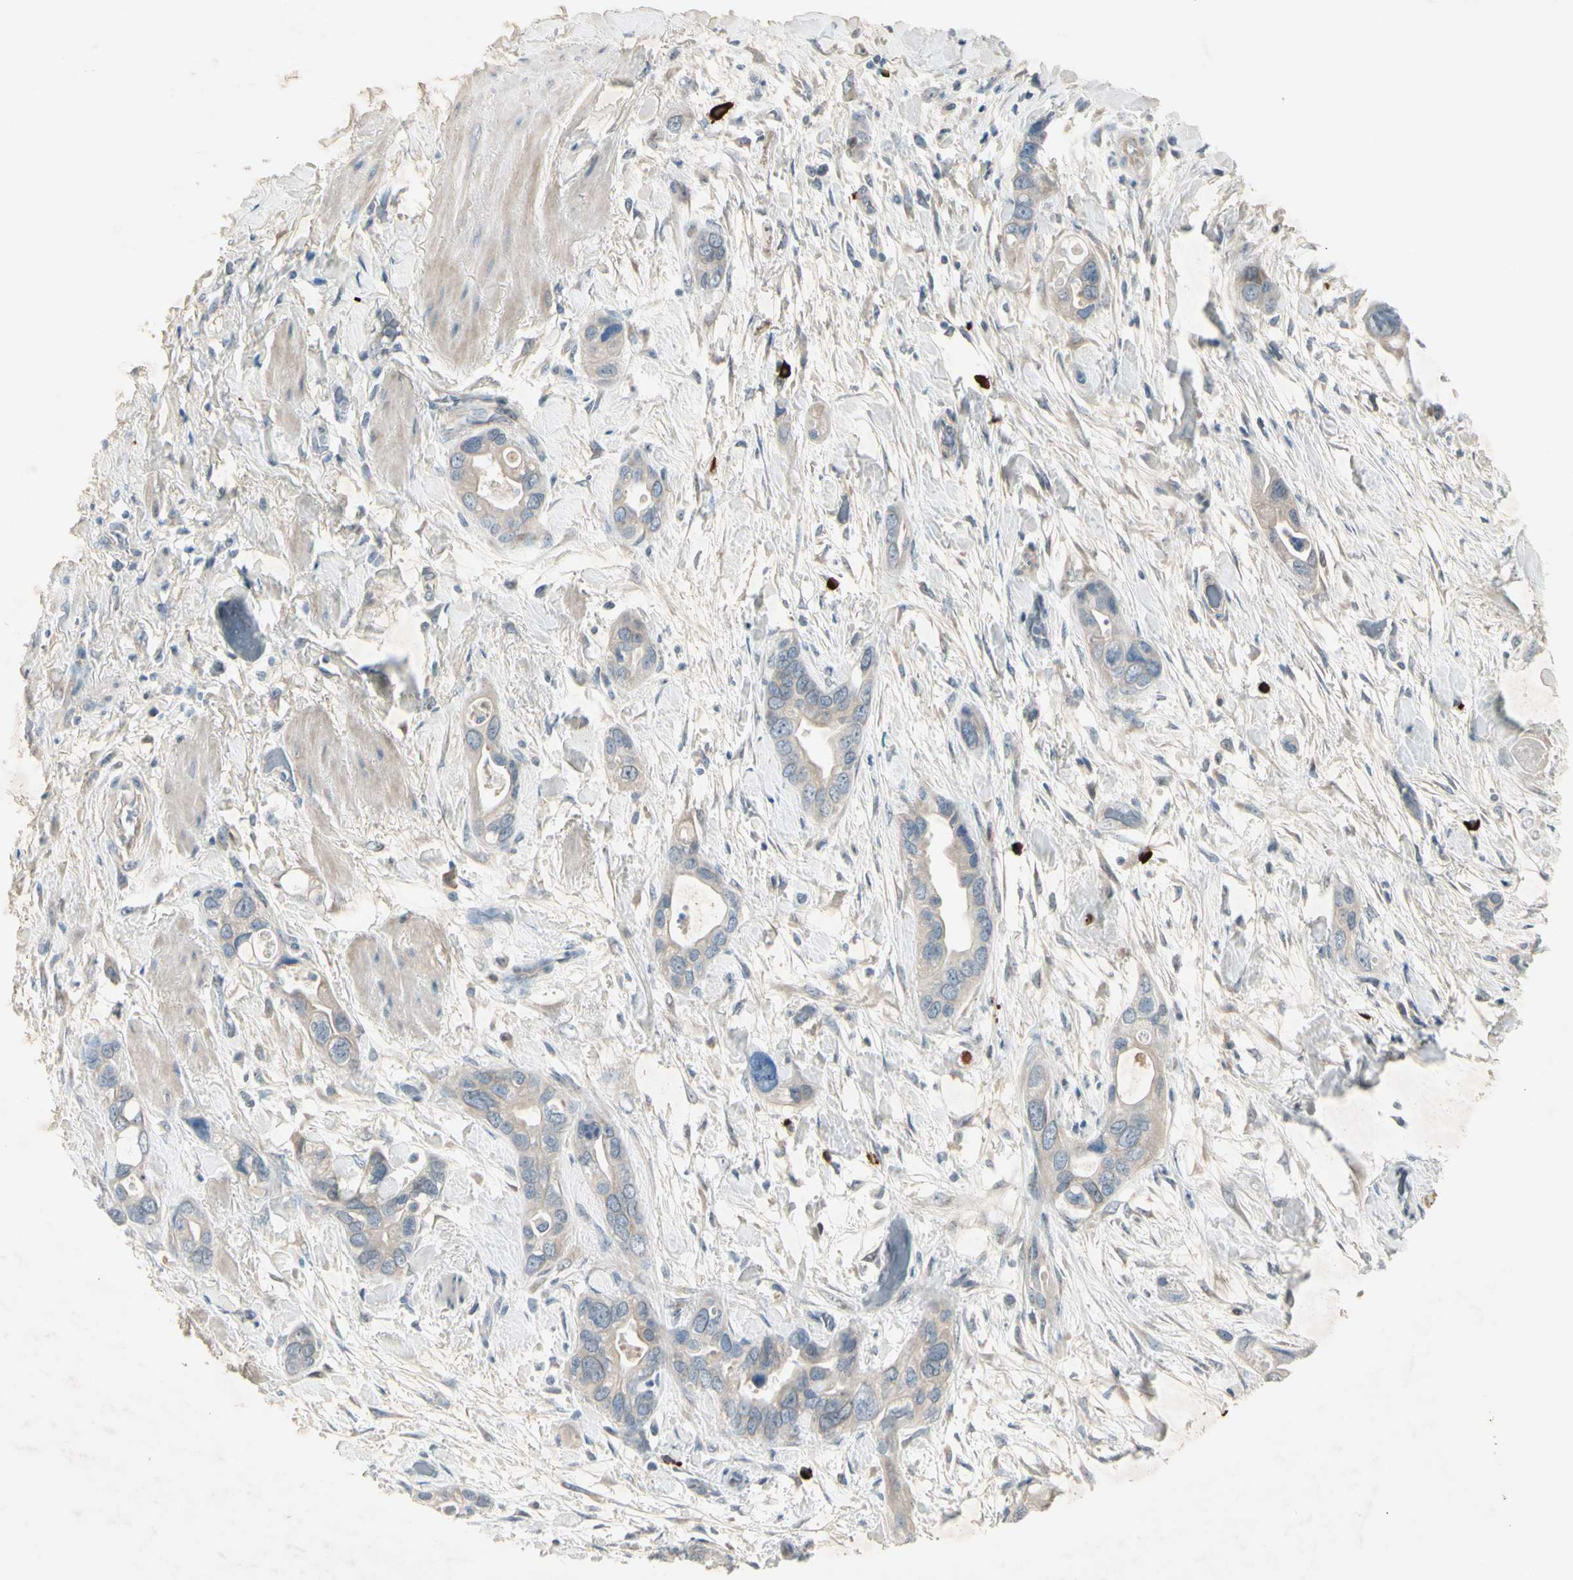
{"staining": {"intensity": "weak", "quantity": "25%-75%", "location": "cytoplasmic/membranous"}, "tissue": "pancreatic cancer", "cell_type": "Tumor cells", "image_type": "cancer", "snomed": [{"axis": "morphology", "description": "Adenocarcinoma, NOS"}, {"axis": "topography", "description": "Pancreas"}], "caption": "The photomicrograph exhibits immunohistochemical staining of pancreatic cancer (adenocarcinoma). There is weak cytoplasmic/membranous expression is identified in approximately 25%-75% of tumor cells. The protein of interest is shown in brown color, while the nuclei are stained blue.", "gene": "MAPRE3", "patient": {"sex": "female", "age": 77}}